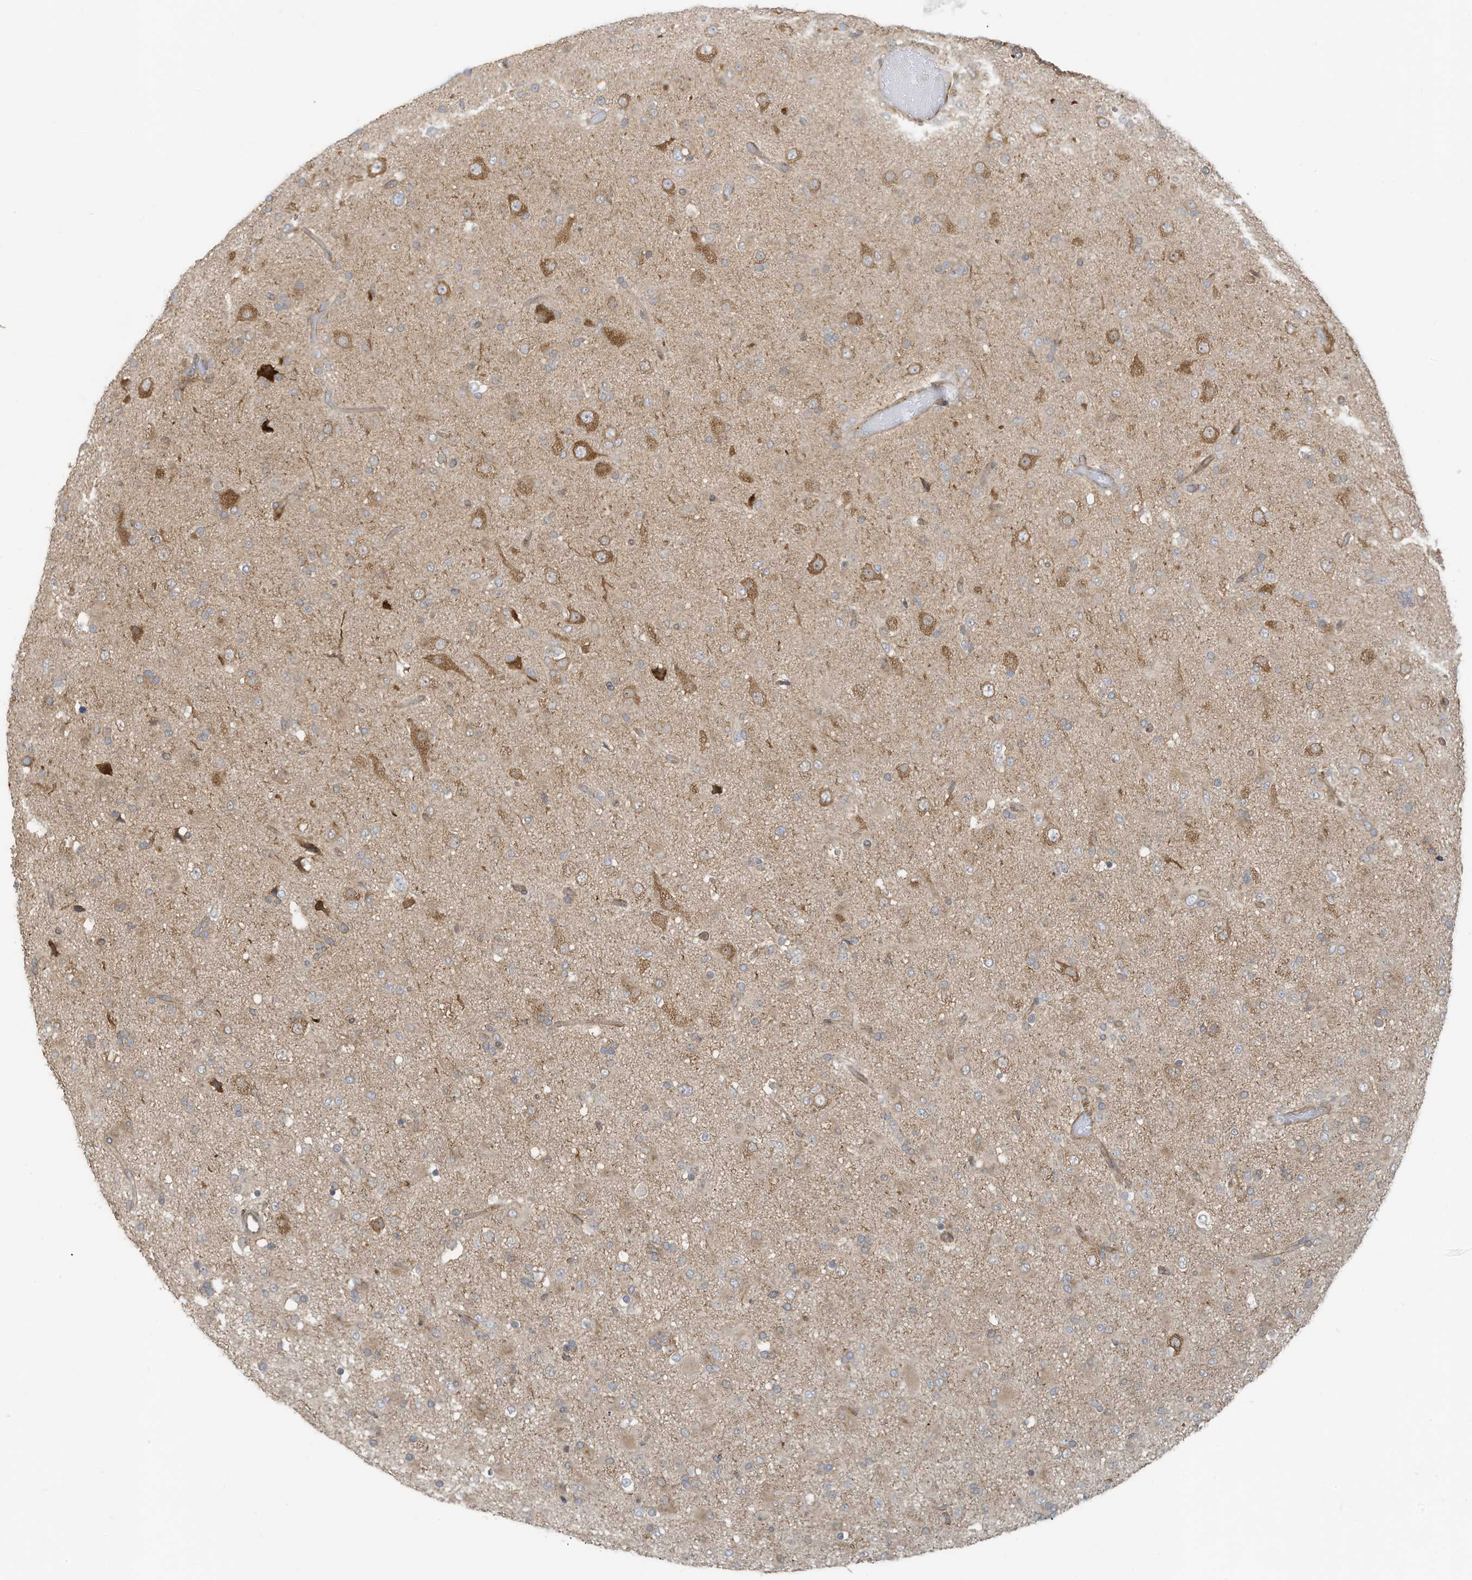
{"staining": {"intensity": "weak", "quantity": "<25%", "location": "cytoplasmic/membranous"}, "tissue": "glioma", "cell_type": "Tumor cells", "image_type": "cancer", "snomed": [{"axis": "morphology", "description": "Glioma, malignant, Low grade"}, {"axis": "topography", "description": "Brain"}], "caption": "An image of malignant low-grade glioma stained for a protein displays no brown staining in tumor cells.", "gene": "USE1", "patient": {"sex": "male", "age": 65}}